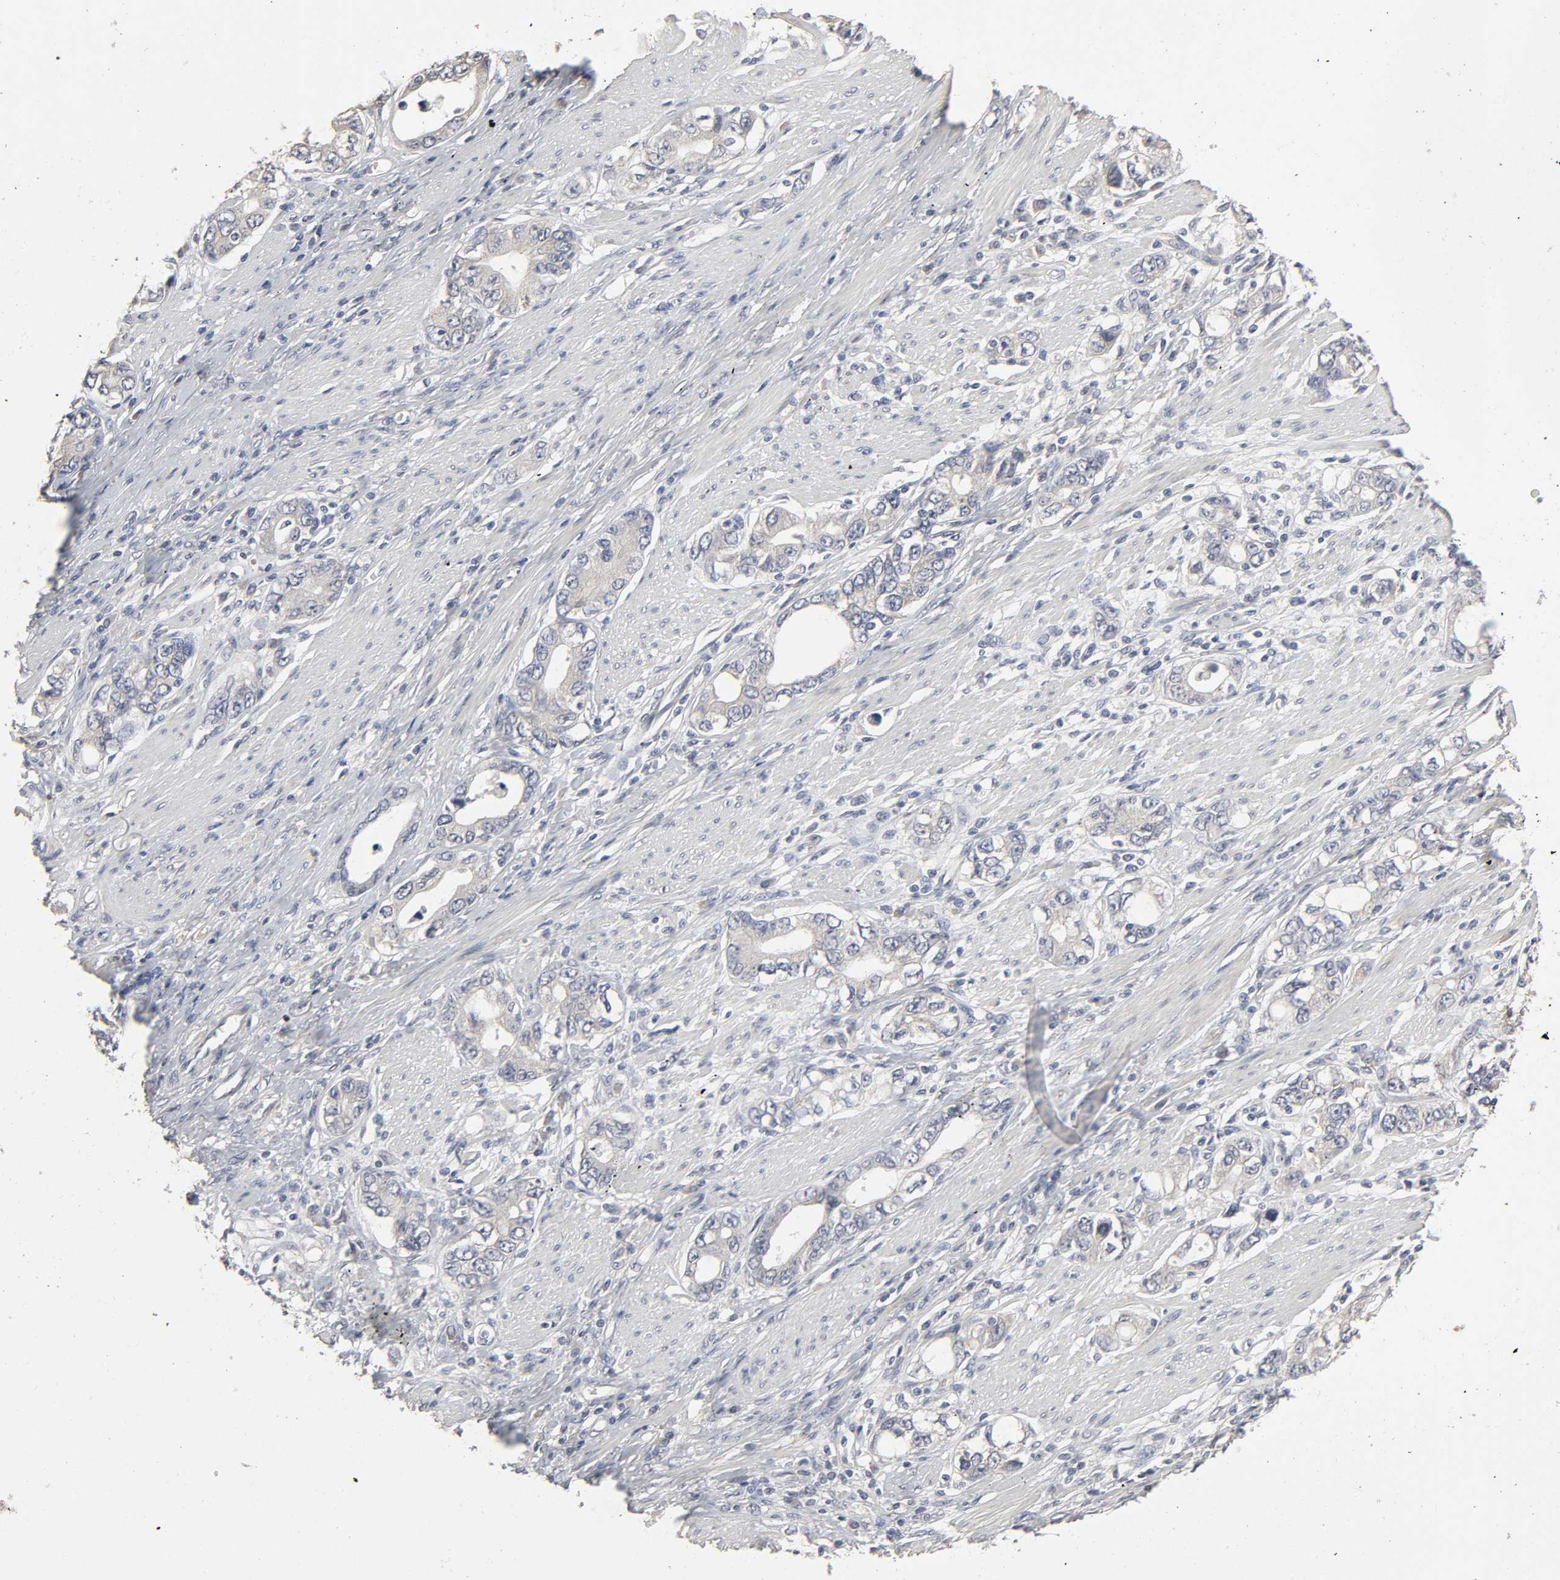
{"staining": {"intensity": "weak", "quantity": "<25%", "location": "cytoplasmic/membranous"}, "tissue": "stomach cancer", "cell_type": "Tumor cells", "image_type": "cancer", "snomed": [{"axis": "morphology", "description": "Adenocarcinoma, NOS"}, {"axis": "topography", "description": "Stomach, lower"}], "caption": "A micrograph of stomach cancer (adenocarcinoma) stained for a protein demonstrates no brown staining in tumor cells.", "gene": "SLC10A2", "patient": {"sex": "female", "age": 93}}